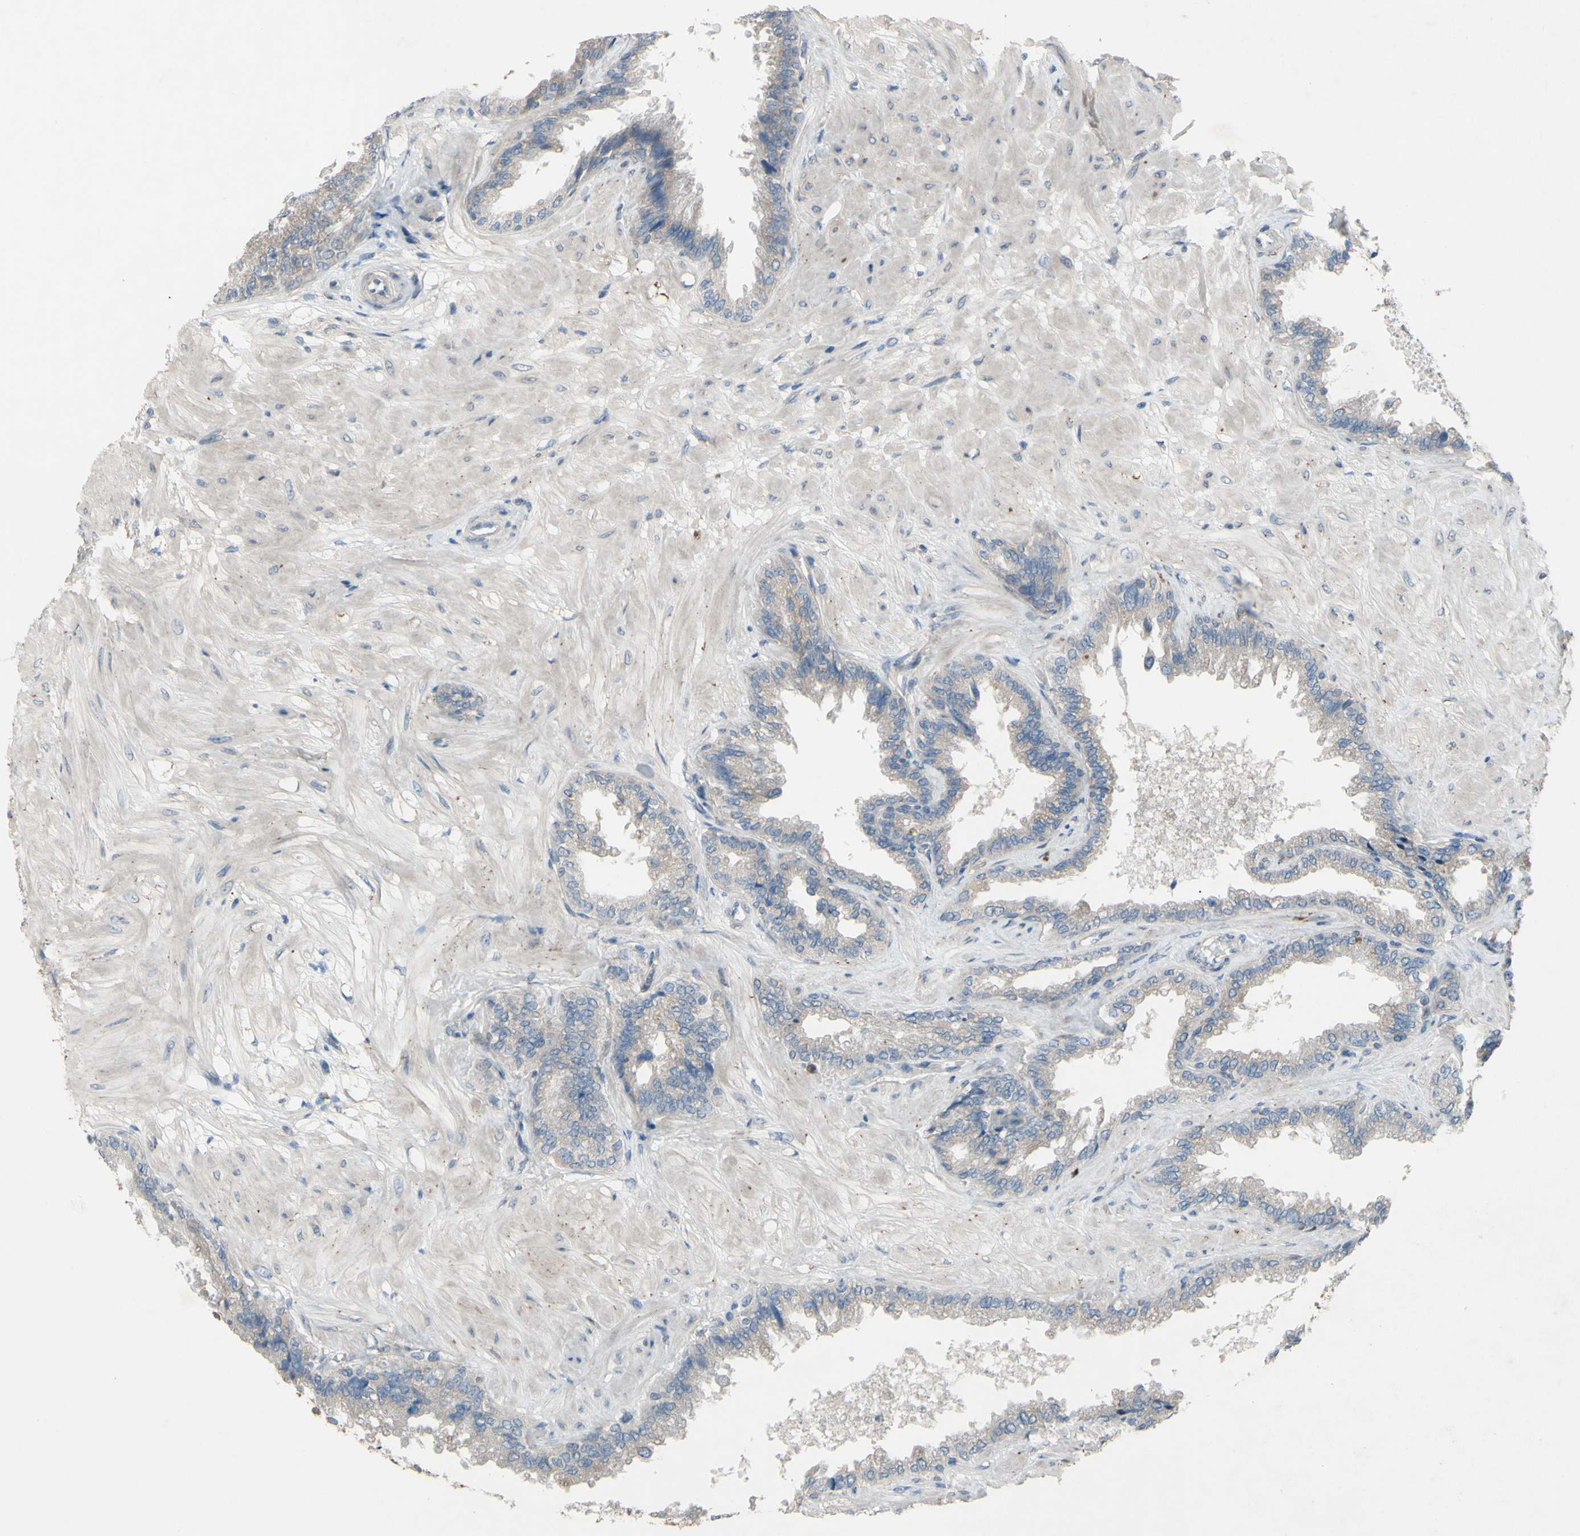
{"staining": {"intensity": "weak", "quantity": ">75%", "location": "cytoplasmic/membranous"}, "tissue": "seminal vesicle", "cell_type": "Glandular cells", "image_type": "normal", "snomed": [{"axis": "morphology", "description": "Normal tissue, NOS"}, {"axis": "topography", "description": "Seminal veicle"}], "caption": "DAB (3,3'-diaminobenzidine) immunohistochemical staining of unremarkable human seminal vesicle displays weak cytoplasmic/membranous protein positivity in approximately >75% of glandular cells. The staining was performed using DAB to visualize the protein expression in brown, while the nuclei were stained in blue with hematoxylin (Magnification: 20x).", "gene": "GRAMD2B", "patient": {"sex": "male", "age": 46}}